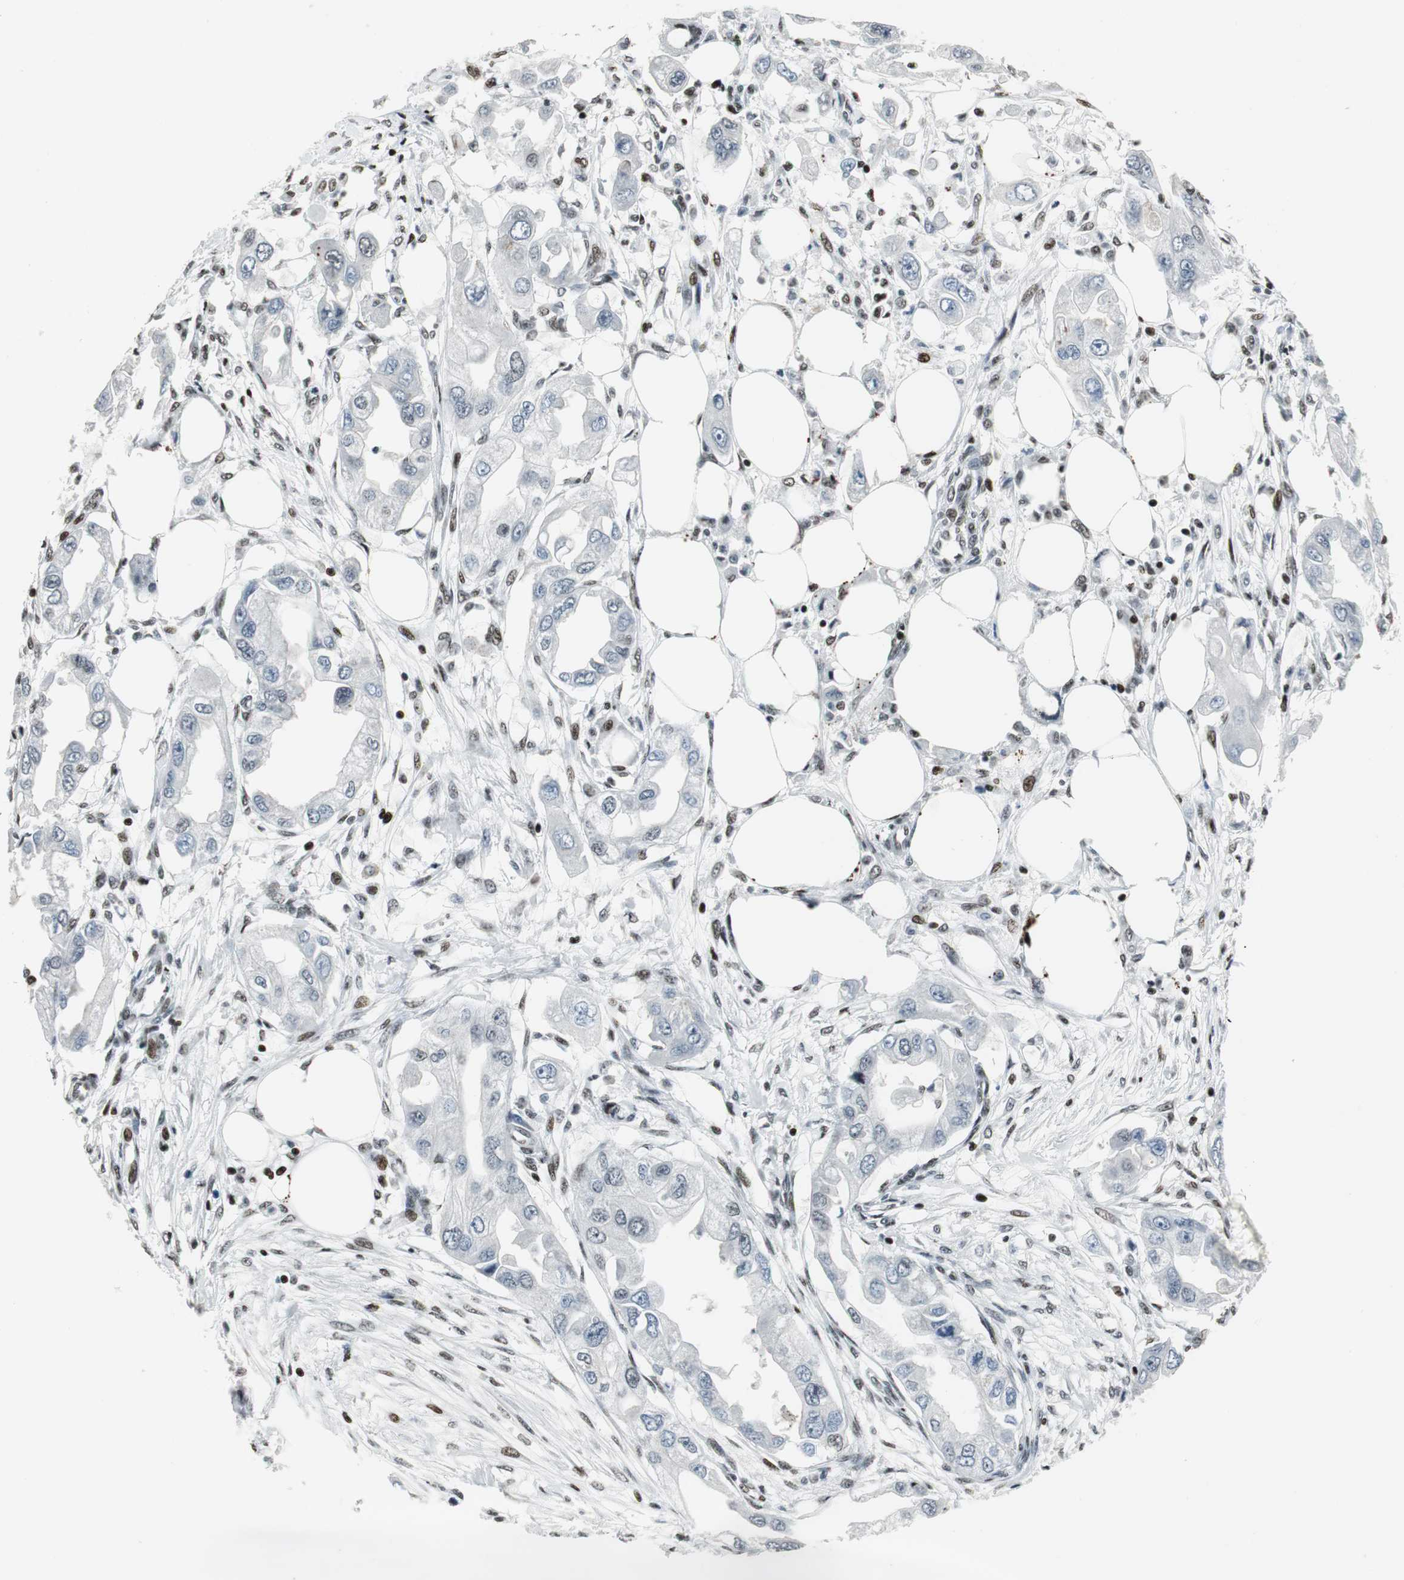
{"staining": {"intensity": "weak", "quantity": "<25%", "location": "nuclear"}, "tissue": "endometrial cancer", "cell_type": "Tumor cells", "image_type": "cancer", "snomed": [{"axis": "morphology", "description": "Adenocarcinoma, NOS"}, {"axis": "topography", "description": "Endometrium"}], "caption": "Immunohistochemistry histopathology image of neoplastic tissue: endometrial adenocarcinoma stained with DAB demonstrates no significant protein expression in tumor cells.", "gene": "RBBP4", "patient": {"sex": "female", "age": 67}}